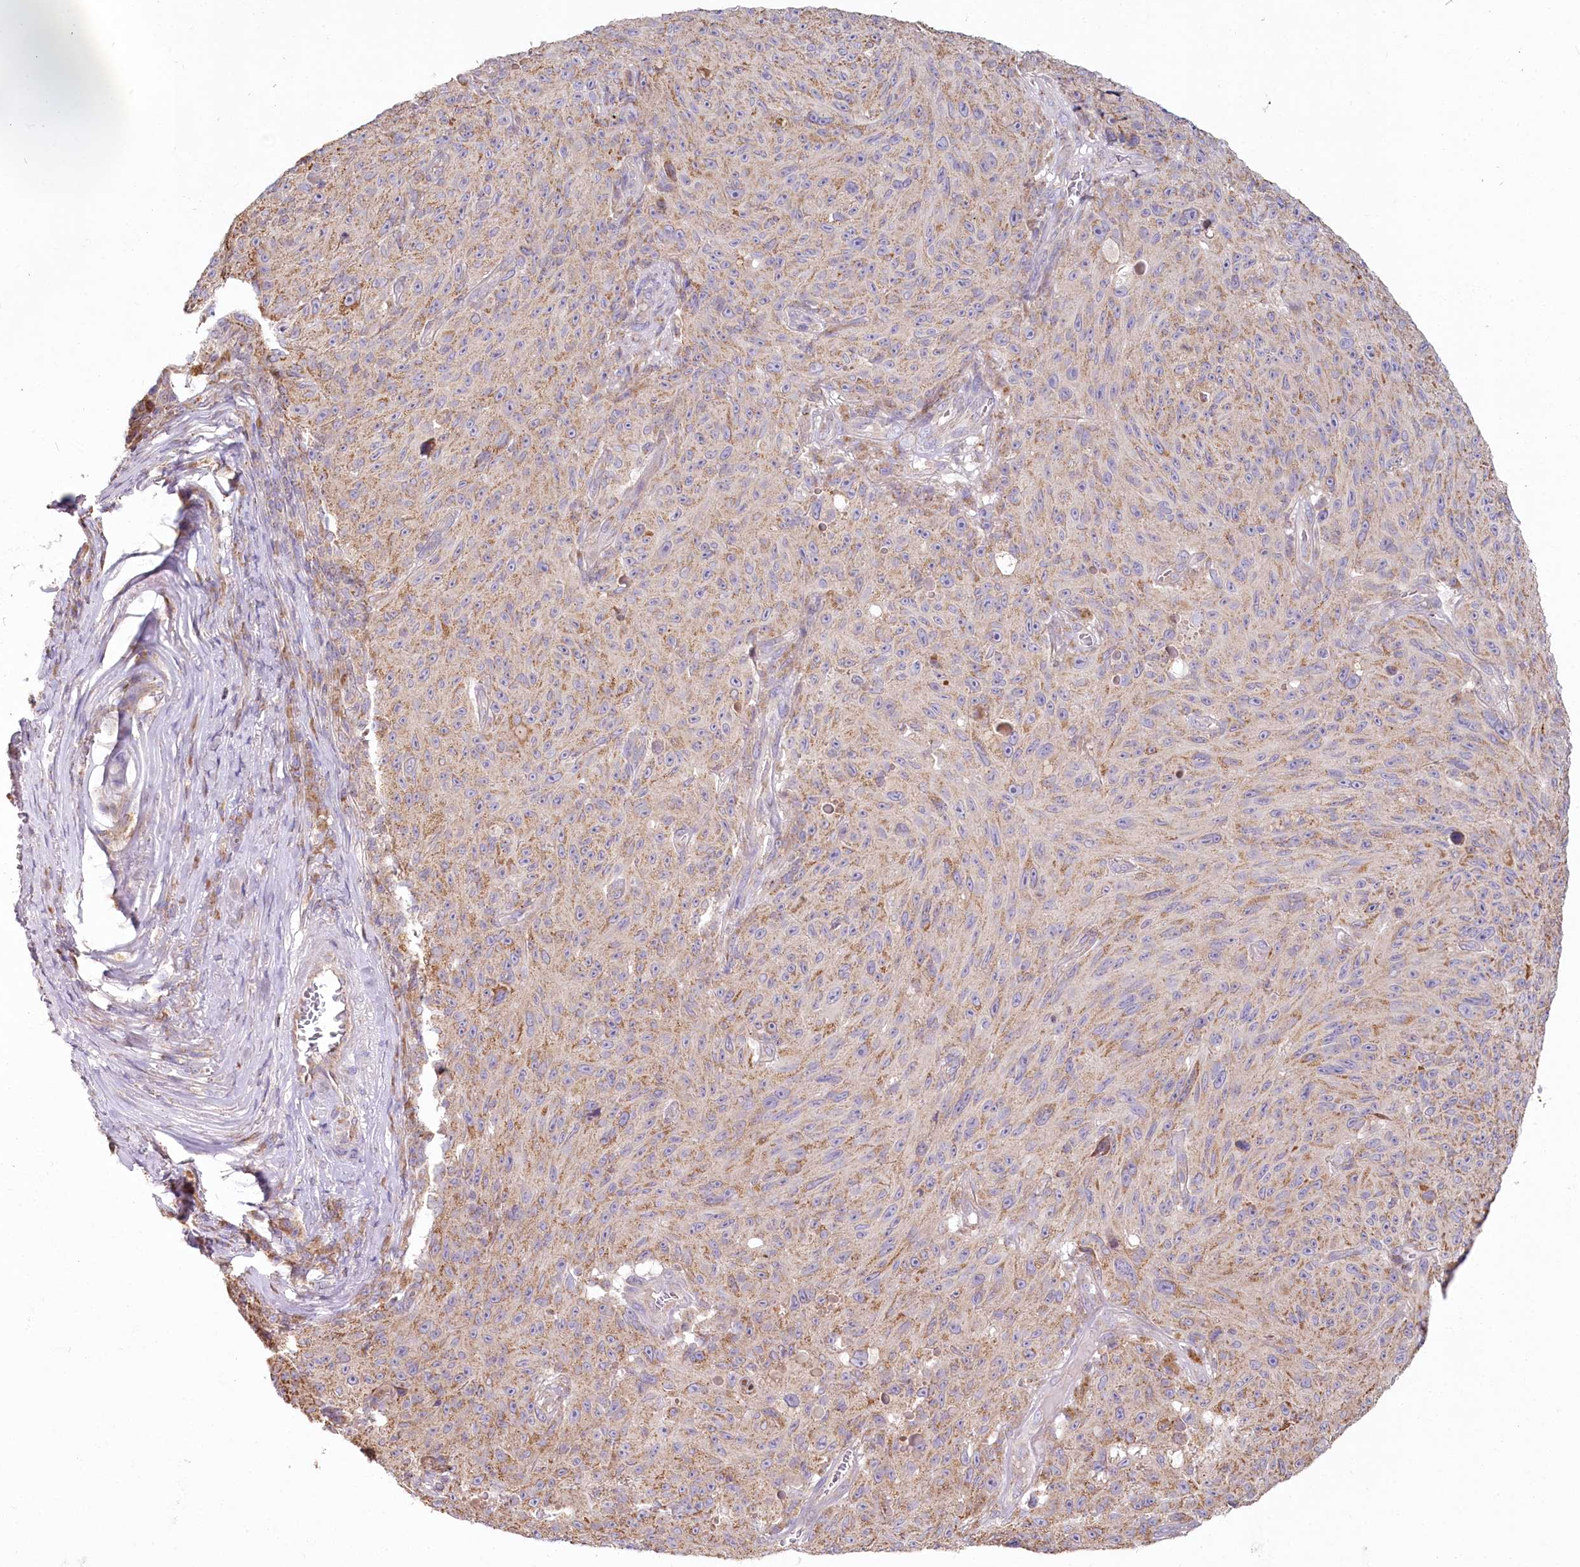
{"staining": {"intensity": "weak", "quantity": "25%-75%", "location": "cytoplasmic/membranous"}, "tissue": "melanoma", "cell_type": "Tumor cells", "image_type": "cancer", "snomed": [{"axis": "morphology", "description": "Malignant melanoma, NOS"}, {"axis": "topography", "description": "Skin"}], "caption": "Human malignant melanoma stained for a protein (brown) exhibits weak cytoplasmic/membranous positive expression in approximately 25%-75% of tumor cells.", "gene": "ACOX2", "patient": {"sex": "female", "age": 82}}